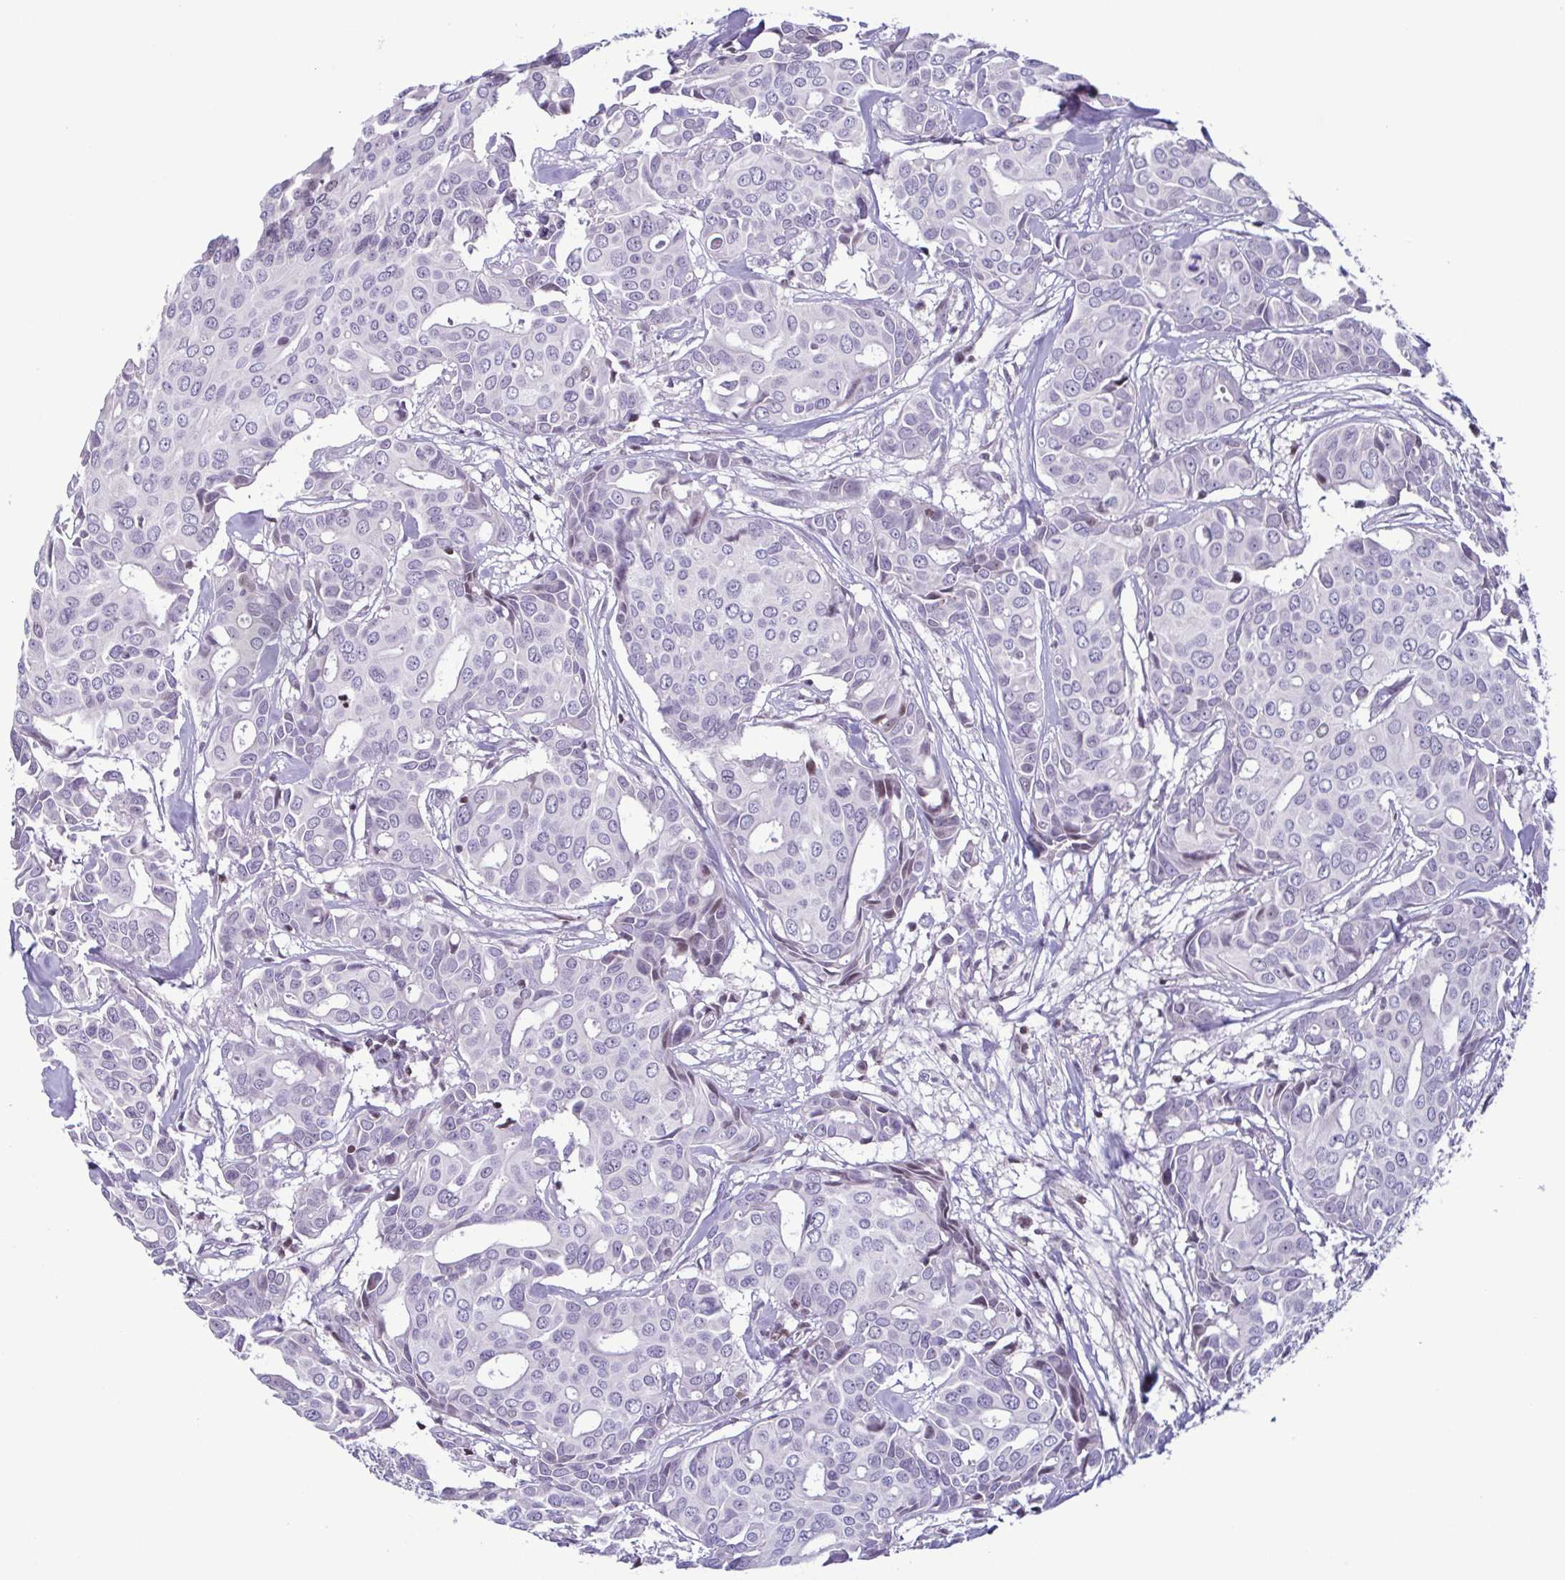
{"staining": {"intensity": "negative", "quantity": "none", "location": "none"}, "tissue": "breast cancer", "cell_type": "Tumor cells", "image_type": "cancer", "snomed": [{"axis": "morphology", "description": "Duct carcinoma"}, {"axis": "topography", "description": "Breast"}], "caption": "Immunohistochemistry (IHC) image of neoplastic tissue: breast cancer stained with DAB (3,3'-diaminobenzidine) reveals no significant protein positivity in tumor cells.", "gene": "IRF1", "patient": {"sex": "female", "age": 54}}